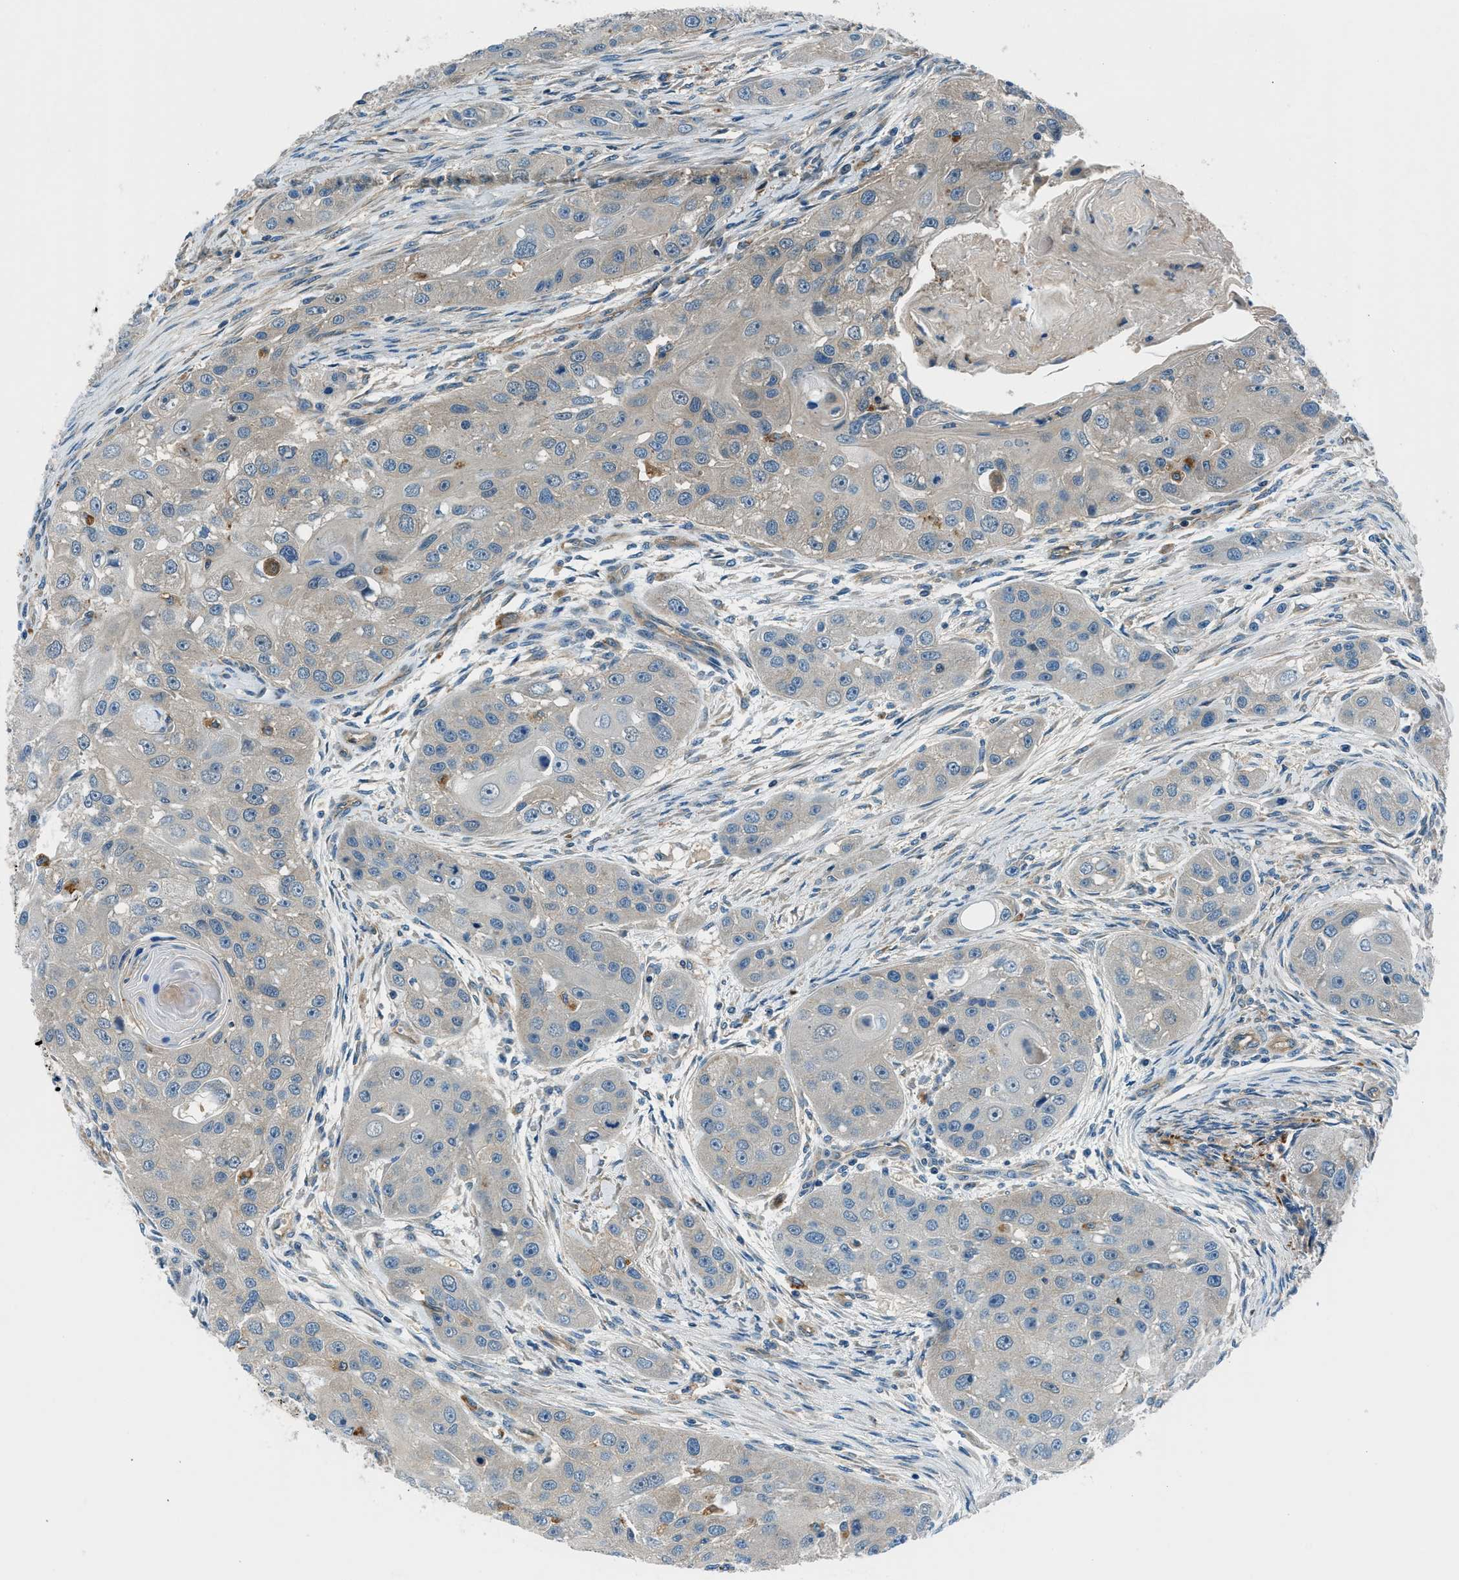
{"staining": {"intensity": "weak", "quantity": "25%-75%", "location": "cytoplasmic/membranous"}, "tissue": "head and neck cancer", "cell_type": "Tumor cells", "image_type": "cancer", "snomed": [{"axis": "morphology", "description": "Normal tissue, NOS"}, {"axis": "morphology", "description": "Squamous cell carcinoma, NOS"}, {"axis": "topography", "description": "Skeletal muscle"}, {"axis": "topography", "description": "Head-Neck"}], "caption": "A high-resolution micrograph shows immunohistochemistry staining of head and neck squamous cell carcinoma, which displays weak cytoplasmic/membranous positivity in about 25%-75% of tumor cells.", "gene": "SLC19A2", "patient": {"sex": "male", "age": 51}}